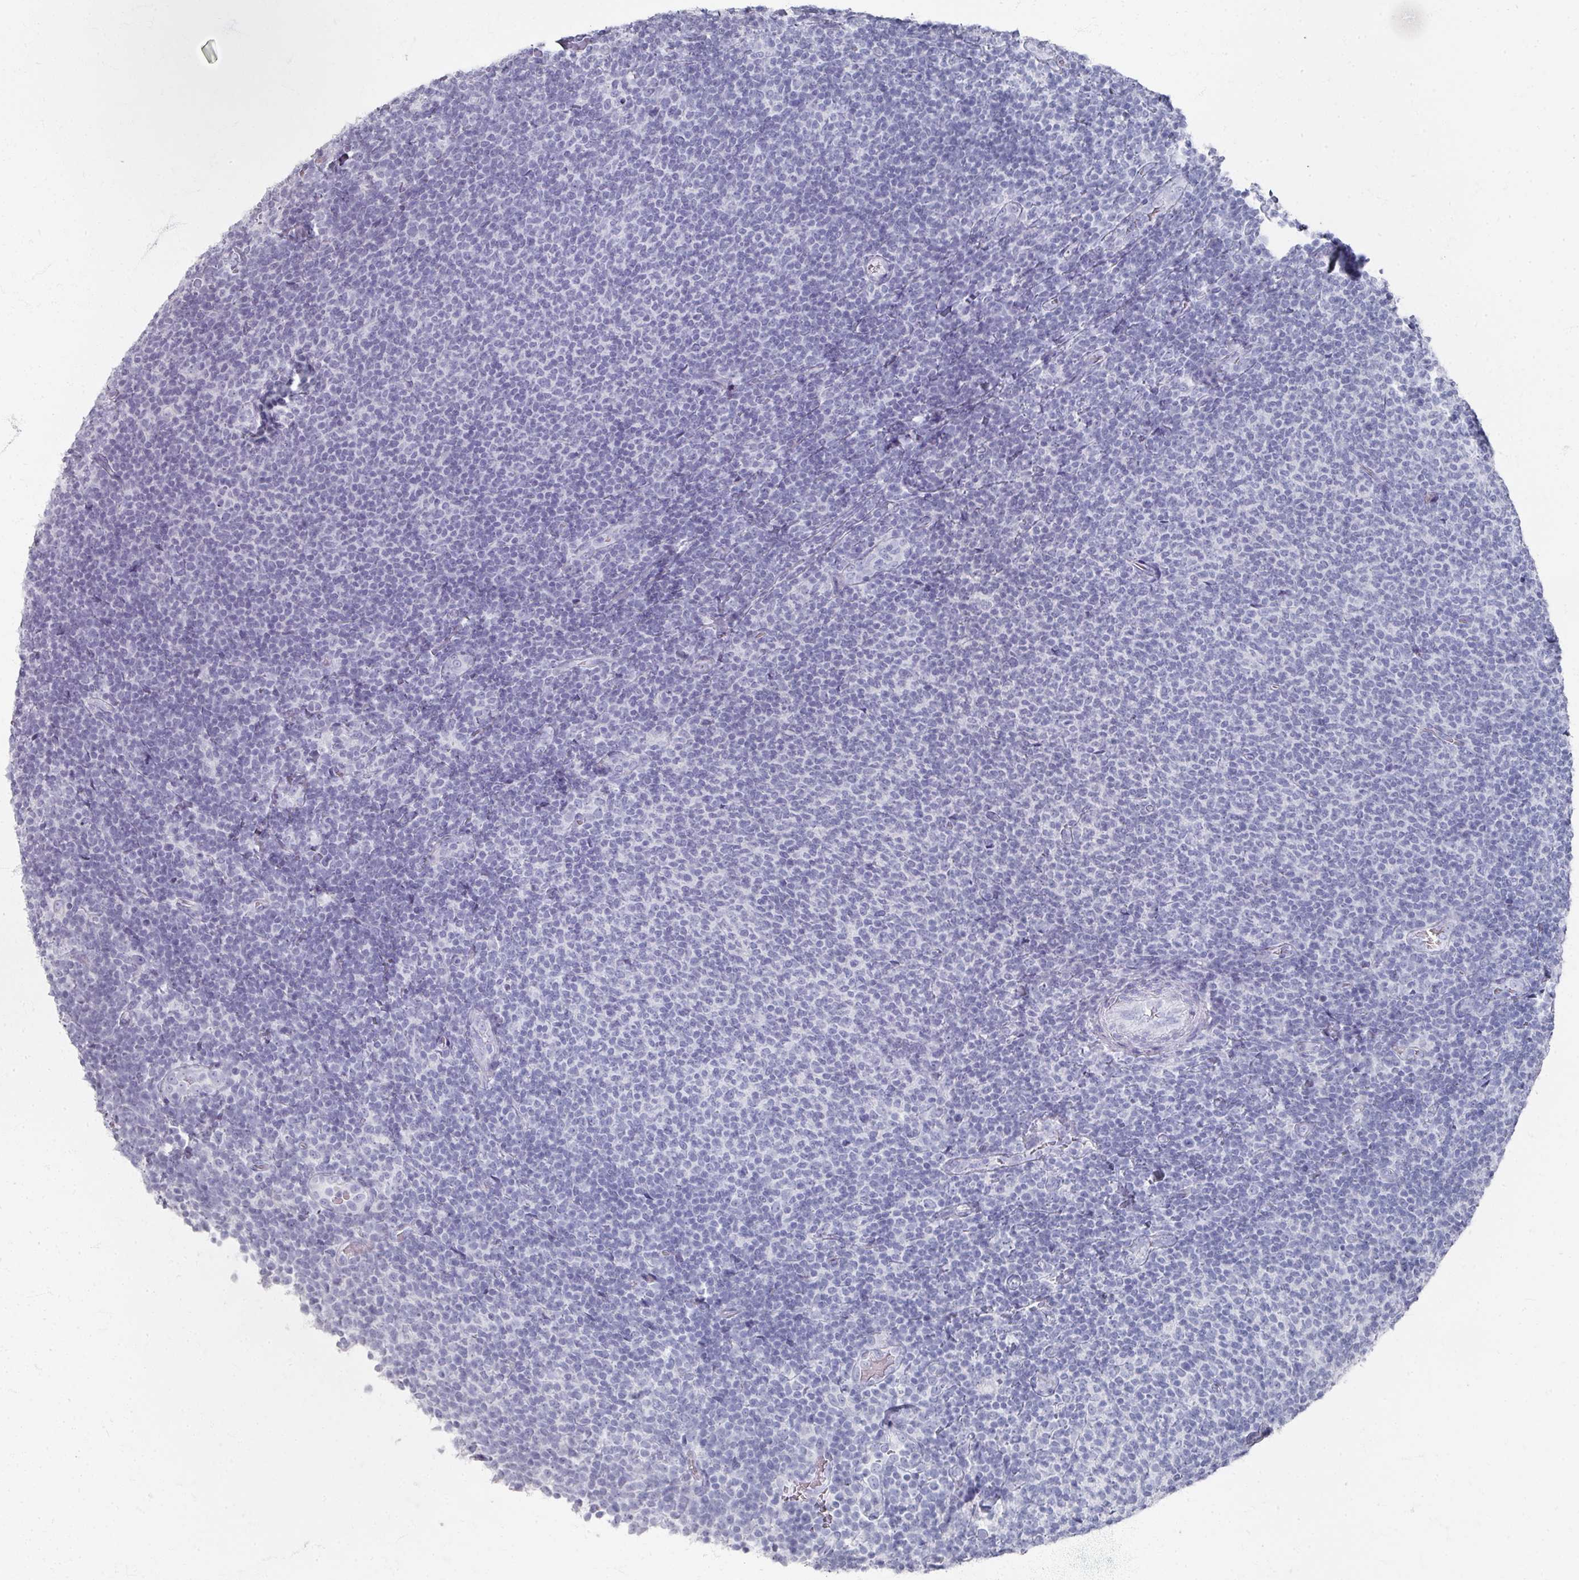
{"staining": {"intensity": "negative", "quantity": "none", "location": "none"}, "tissue": "lymphoma", "cell_type": "Tumor cells", "image_type": "cancer", "snomed": [{"axis": "morphology", "description": "Malignant lymphoma, non-Hodgkin's type, Low grade"}, {"axis": "topography", "description": "Lymph node"}], "caption": "An image of human low-grade malignant lymphoma, non-Hodgkin's type is negative for staining in tumor cells.", "gene": "PSKH1", "patient": {"sex": "male", "age": 52}}